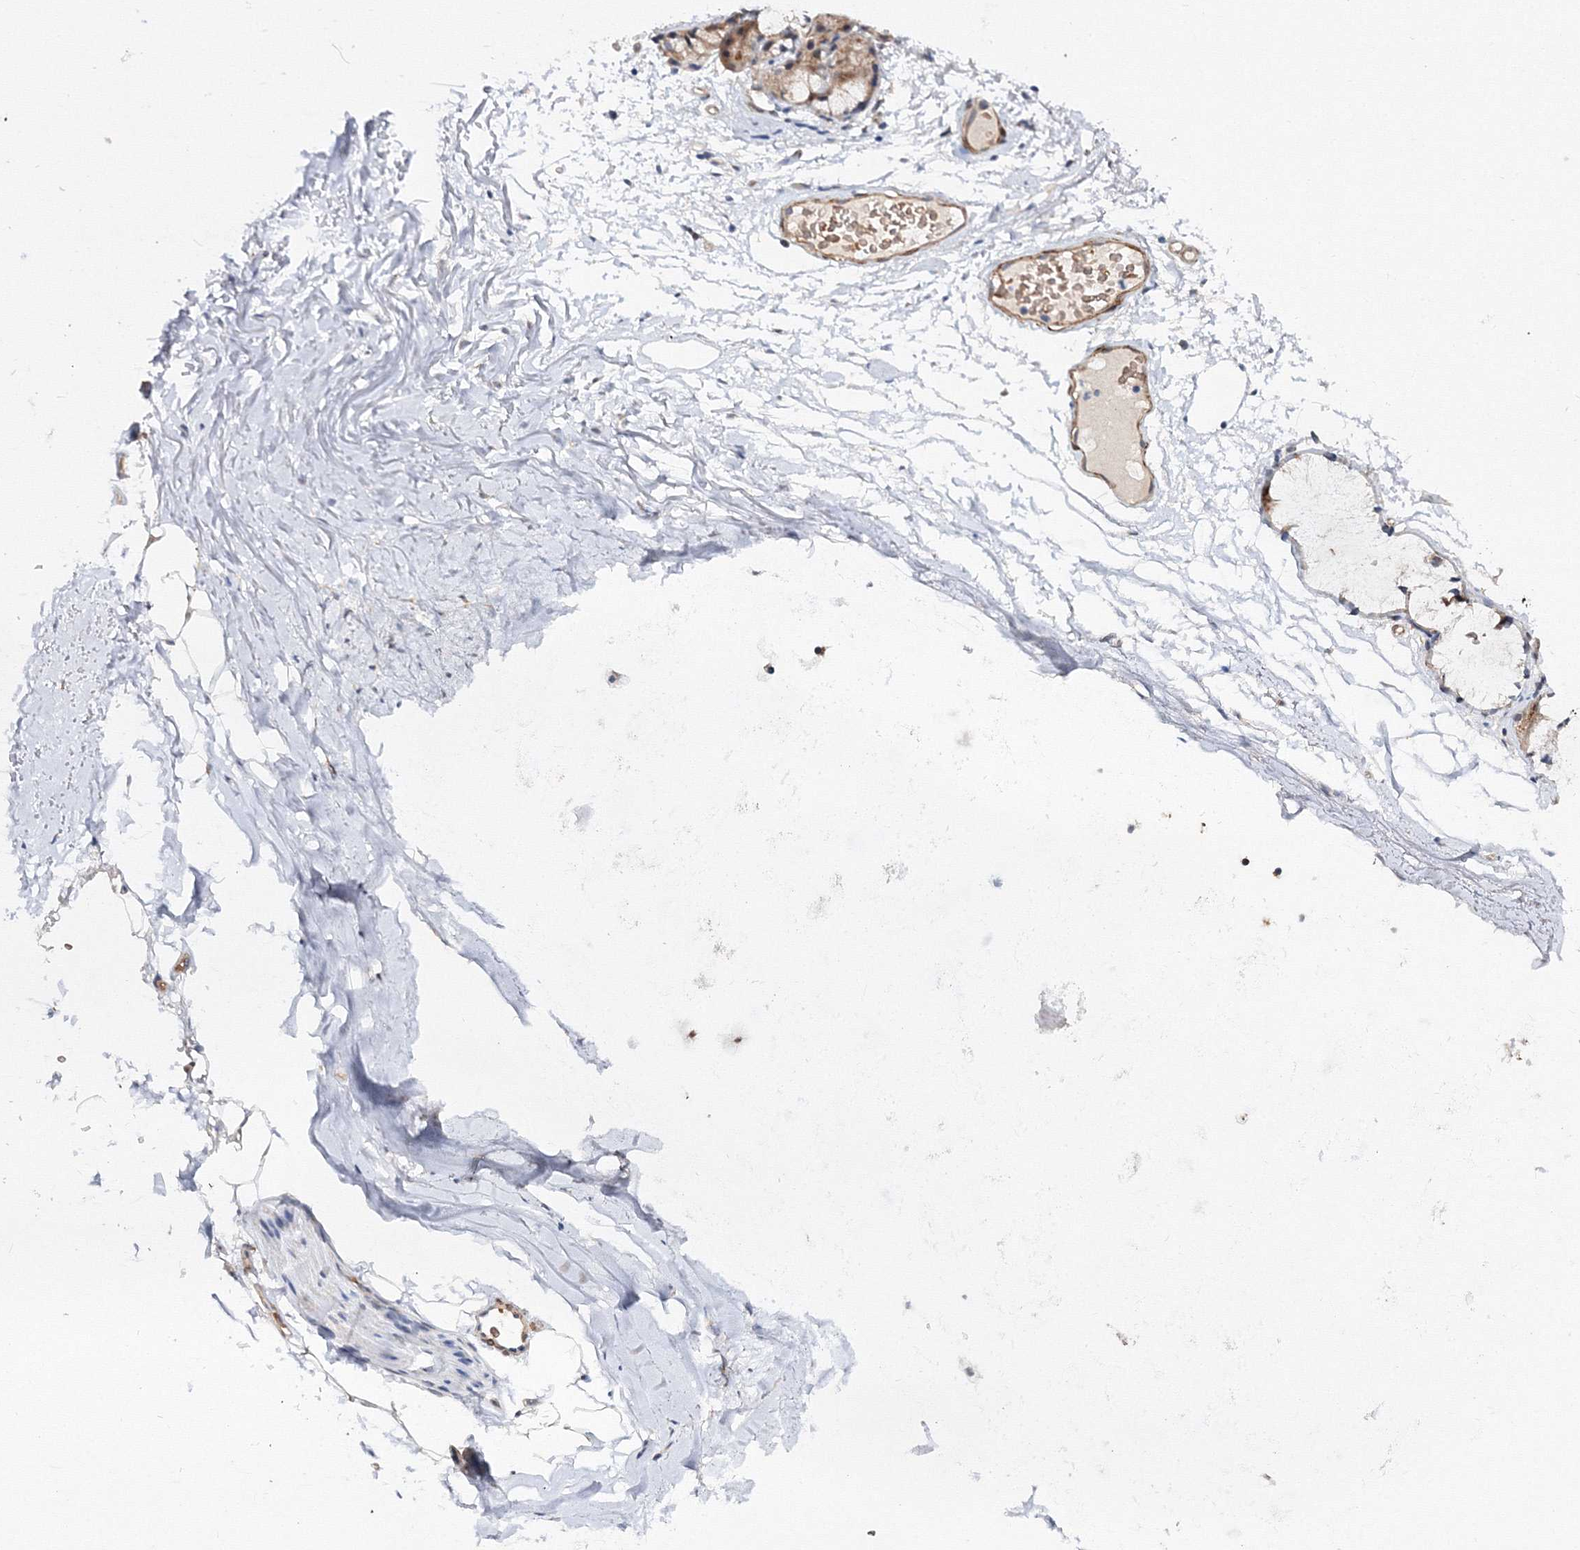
{"staining": {"intensity": "negative", "quantity": "none", "location": "none"}, "tissue": "adipose tissue", "cell_type": "Adipocytes", "image_type": "normal", "snomed": [{"axis": "morphology", "description": "Normal tissue, NOS"}, {"axis": "topography", "description": "Cartilage tissue"}, {"axis": "topography", "description": "Bronchus"}], "caption": "This is an immunohistochemistry photomicrograph of benign human adipose tissue. There is no expression in adipocytes.", "gene": "C11orf52", "patient": {"sex": "female", "age": 73}}